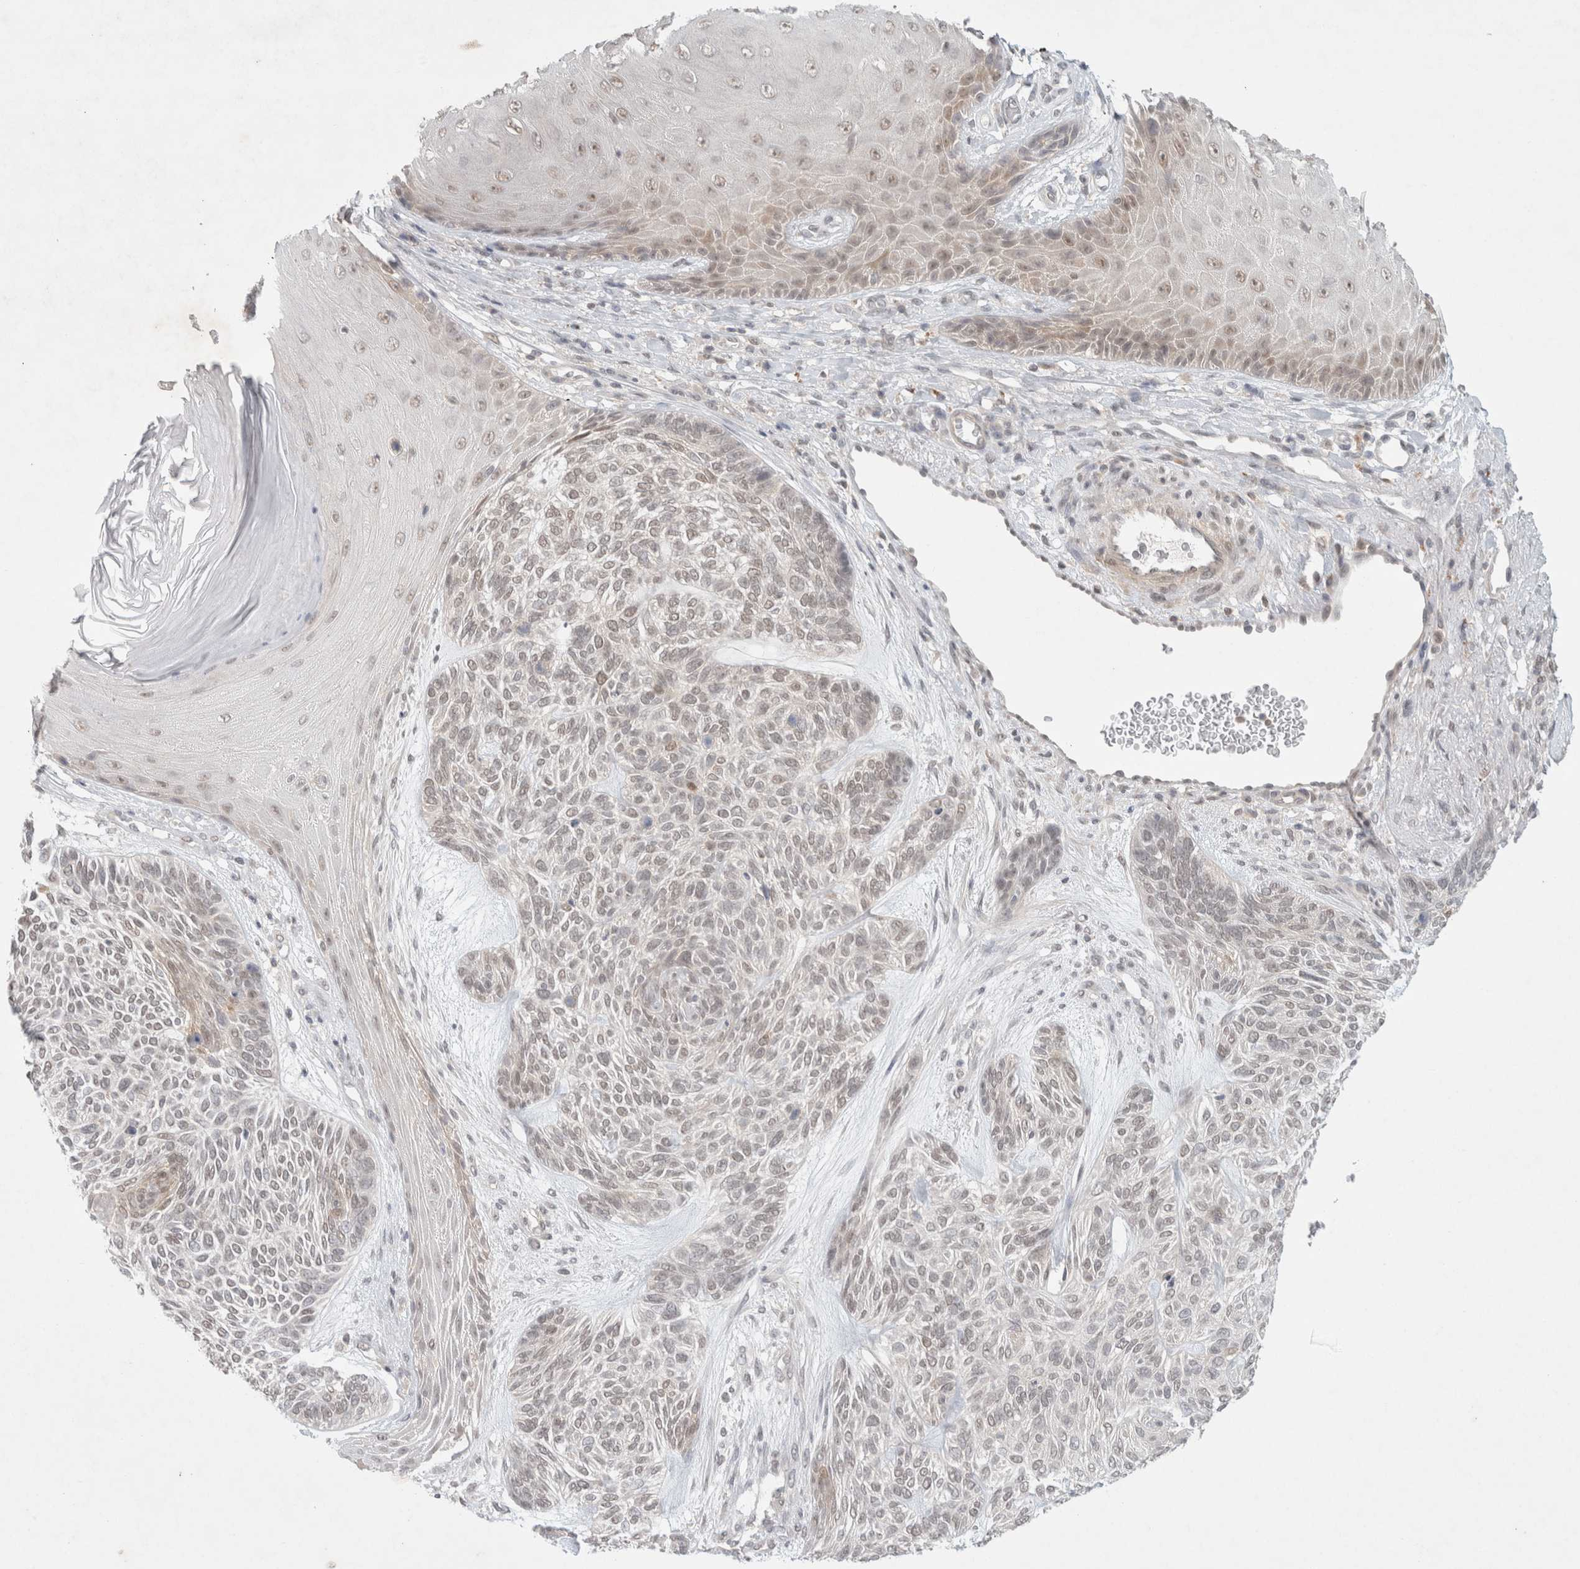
{"staining": {"intensity": "negative", "quantity": "none", "location": "none"}, "tissue": "skin cancer", "cell_type": "Tumor cells", "image_type": "cancer", "snomed": [{"axis": "morphology", "description": "Basal cell carcinoma"}, {"axis": "topography", "description": "Skin"}], "caption": "Tumor cells are negative for protein expression in human skin cancer (basal cell carcinoma).", "gene": "FBXO42", "patient": {"sex": "male", "age": 55}}